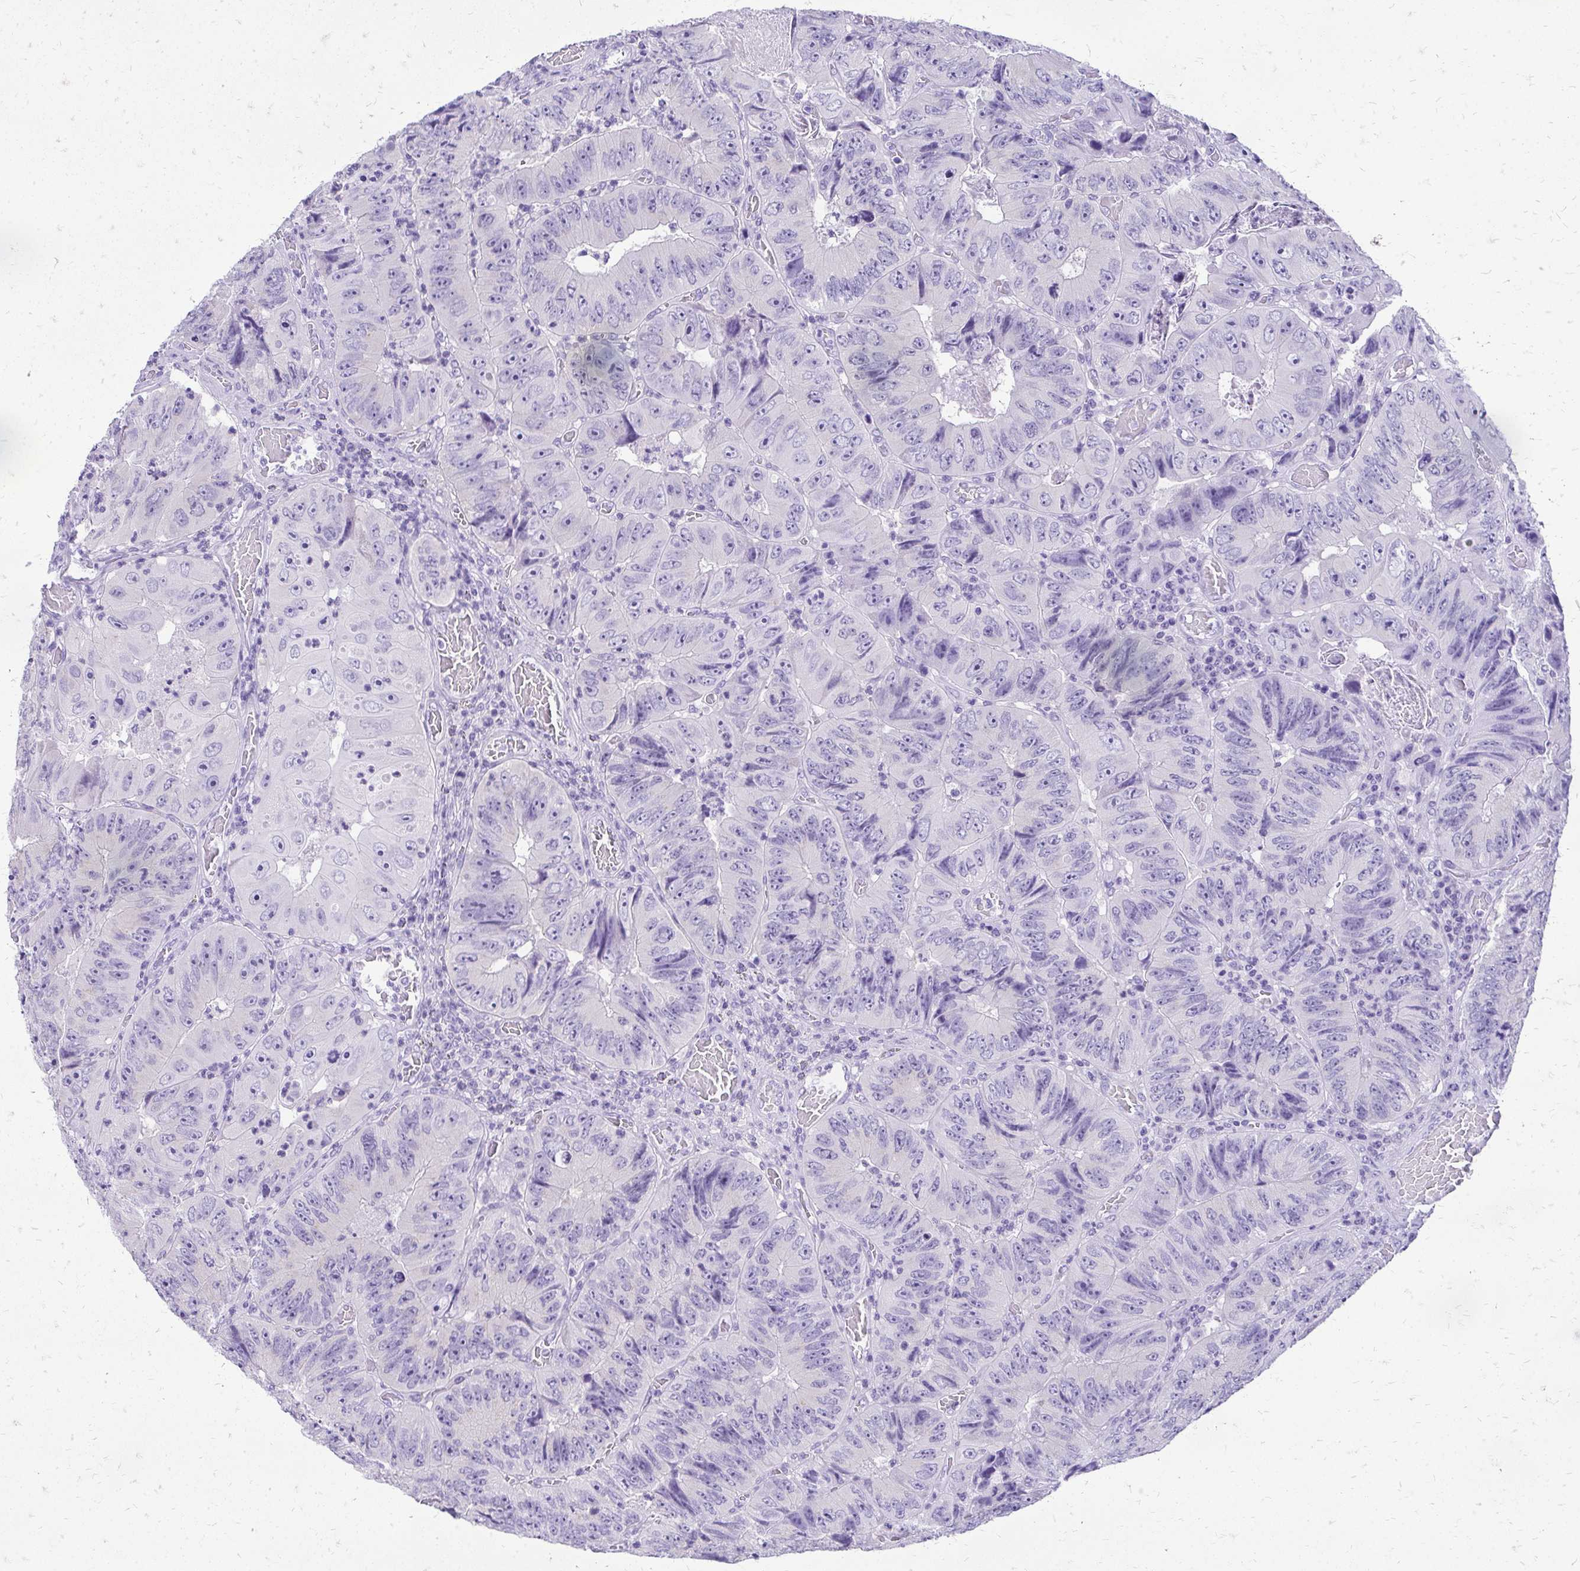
{"staining": {"intensity": "negative", "quantity": "none", "location": "none"}, "tissue": "colorectal cancer", "cell_type": "Tumor cells", "image_type": "cancer", "snomed": [{"axis": "morphology", "description": "Adenocarcinoma, NOS"}, {"axis": "topography", "description": "Colon"}], "caption": "An IHC histopathology image of adenocarcinoma (colorectal) is shown. There is no staining in tumor cells of adenocarcinoma (colorectal).", "gene": "SLC32A1", "patient": {"sex": "female", "age": 84}}